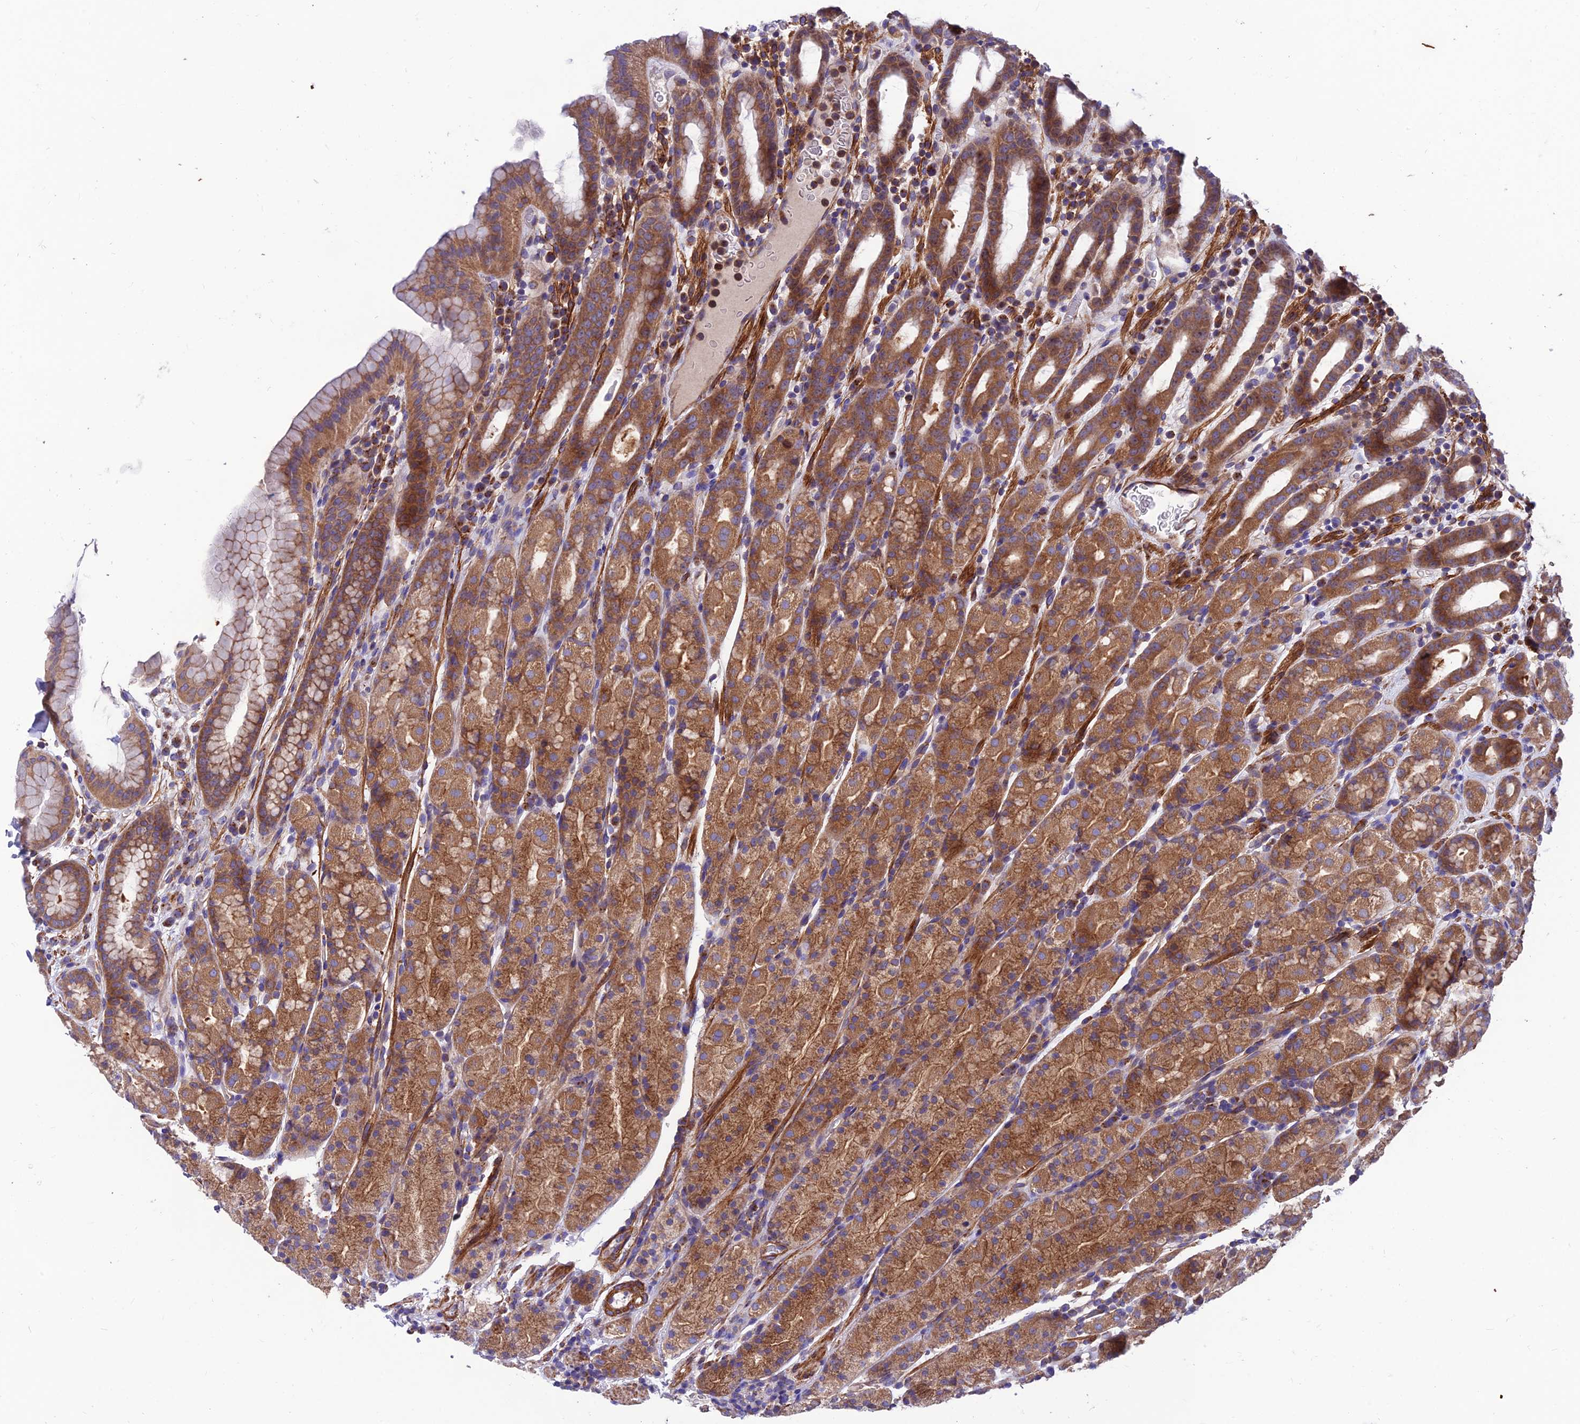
{"staining": {"intensity": "moderate", "quantity": ">75%", "location": "cytoplasmic/membranous"}, "tissue": "stomach", "cell_type": "Glandular cells", "image_type": "normal", "snomed": [{"axis": "morphology", "description": "Normal tissue, NOS"}, {"axis": "topography", "description": "Stomach, upper"}, {"axis": "topography", "description": "Stomach, lower"}, {"axis": "topography", "description": "Small intestine"}], "caption": "This image displays IHC staining of unremarkable human stomach, with medium moderate cytoplasmic/membranous staining in about >75% of glandular cells.", "gene": "VPS16", "patient": {"sex": "male", "age": 68}}